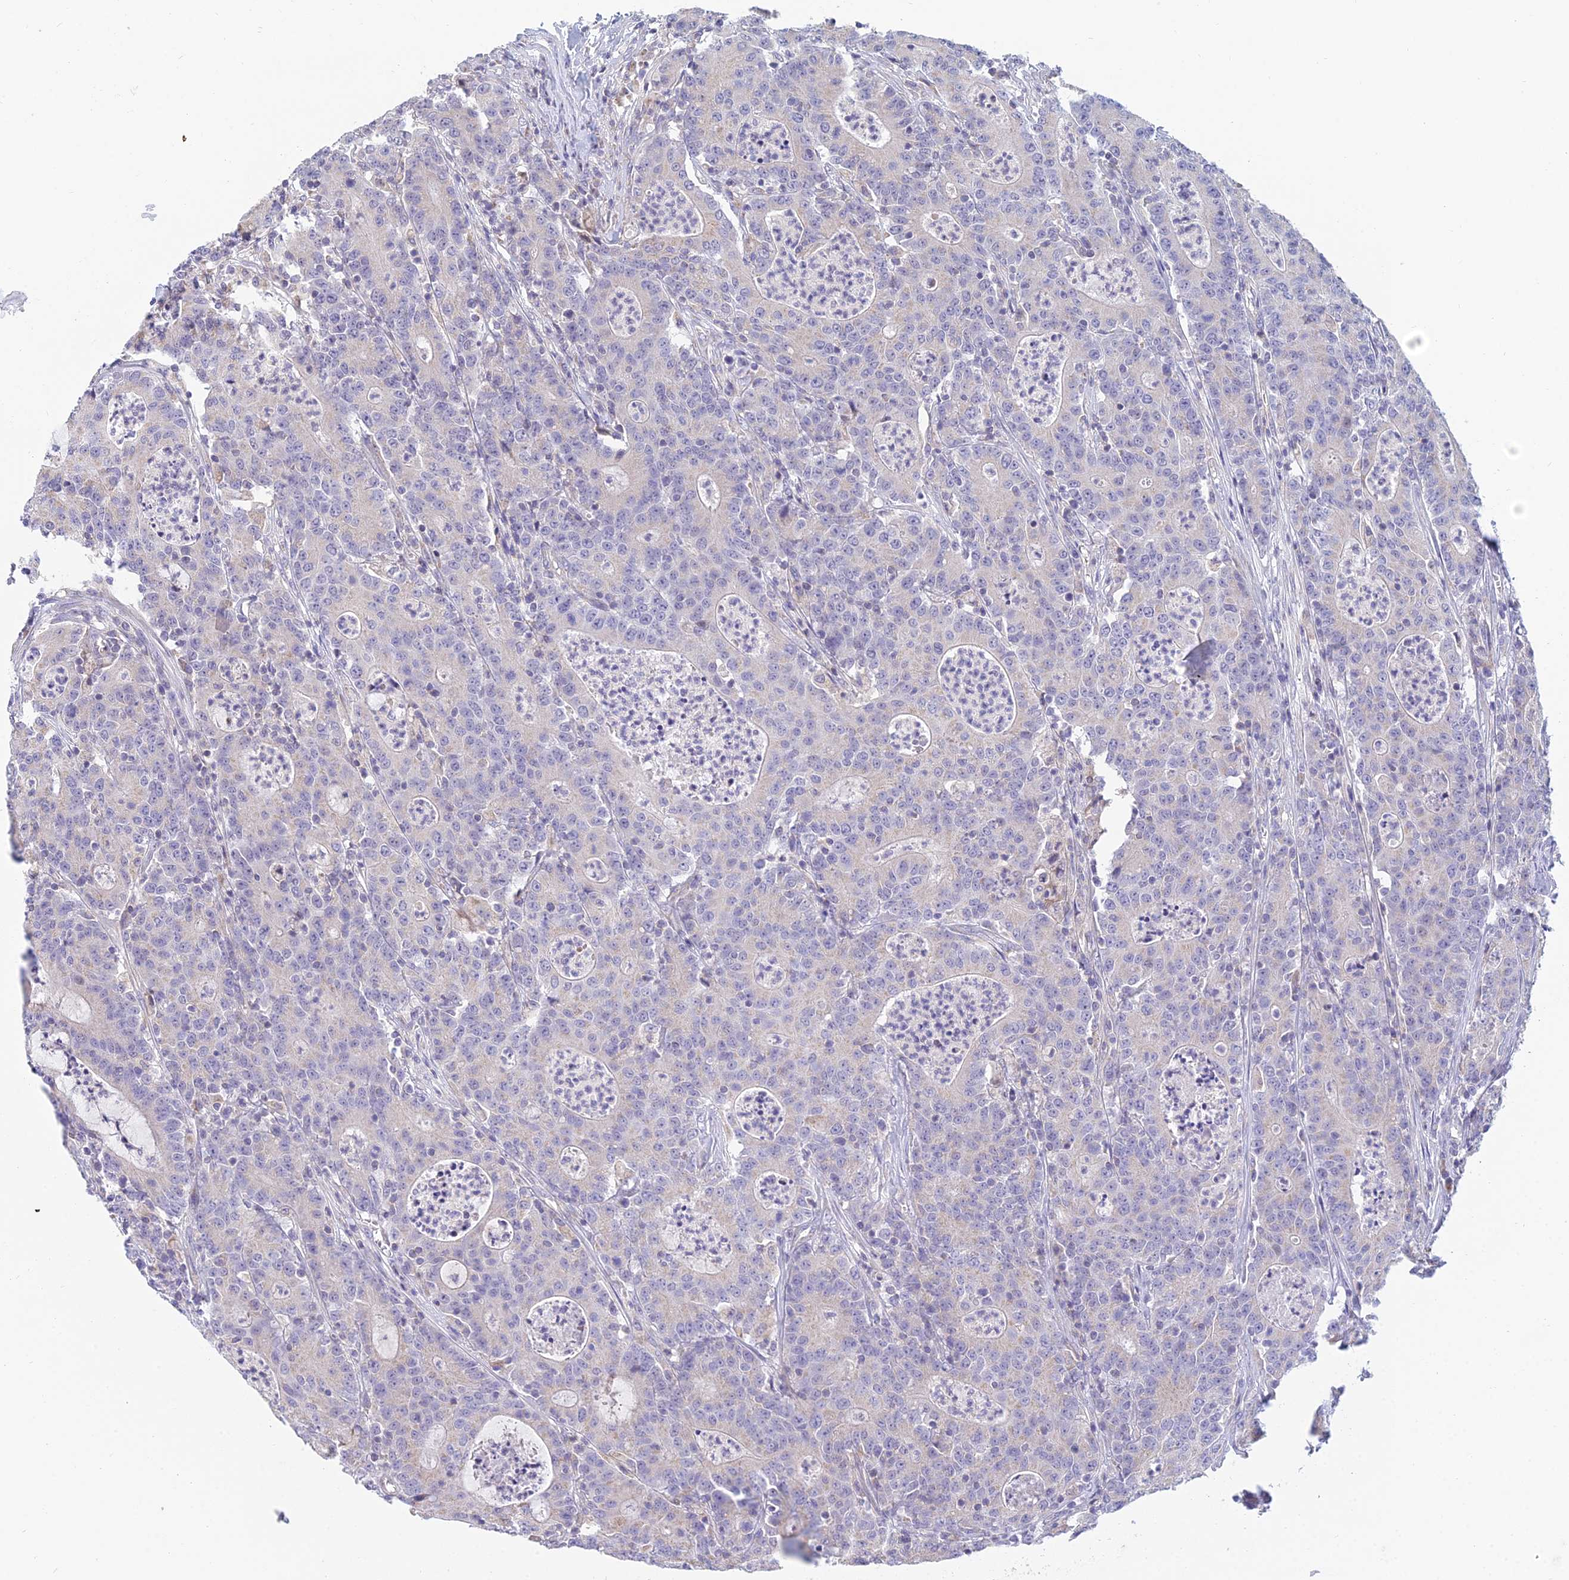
{"staining": {"intensity": "negative", "quantity": "none", "location": "none"}, "tissue": "colorectal cancer", "cell_type": "Tumor cells", "image_type": "cancer", "snomed": [{"axis": "morphology", "description": "Adenocarcinoma, NOS"}, {"axis": "topography", "description": "Colon"}], "caption": "Immunohistochemistry histopathology image of human colorectal adenocarcinoma stained for a protein (brown), which reveals no positivity in tumor cells.", "gene": "CFAP206", "patient": {"sex": "male", "age": 83}}